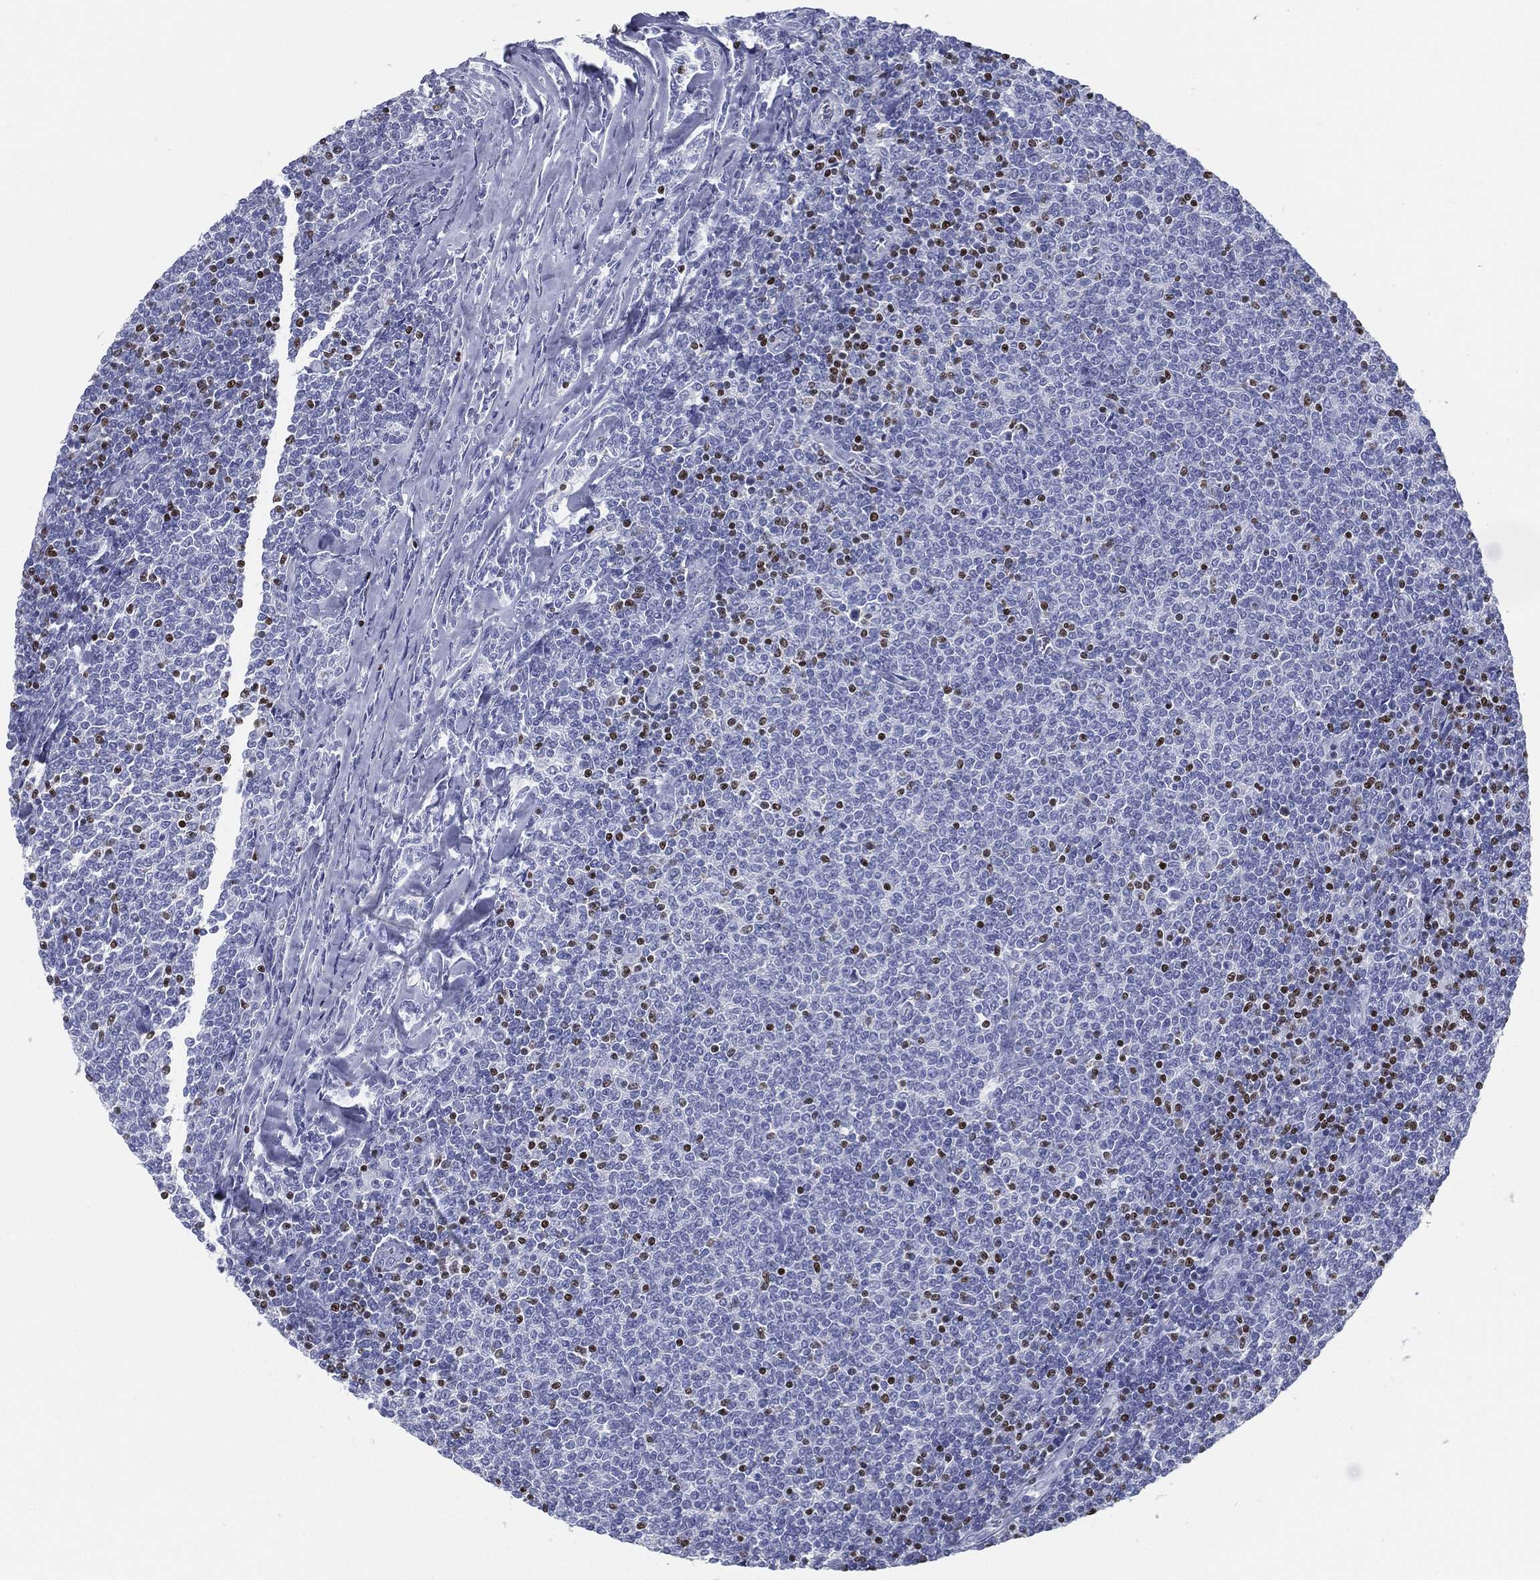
{"staining": {"intensity": "strong", "quantity": "<25%", "location": "nuclear"}, "tissue": "lymphoma", "cell_type": "Tumor cells", "image_type": "cancer", "snomed": [{"axis": "morphology", "description": "Malignant lymphoma, non-Hodgkin's type, Low grade"}, {"axis": "topography", "description": "Lymph node"}], "caption": "Lymphoma stained with a protein marker shows strong staining in tumor cells.", "gene": "PYHIN1", "patient": {"sex": "male", "age": 52}}